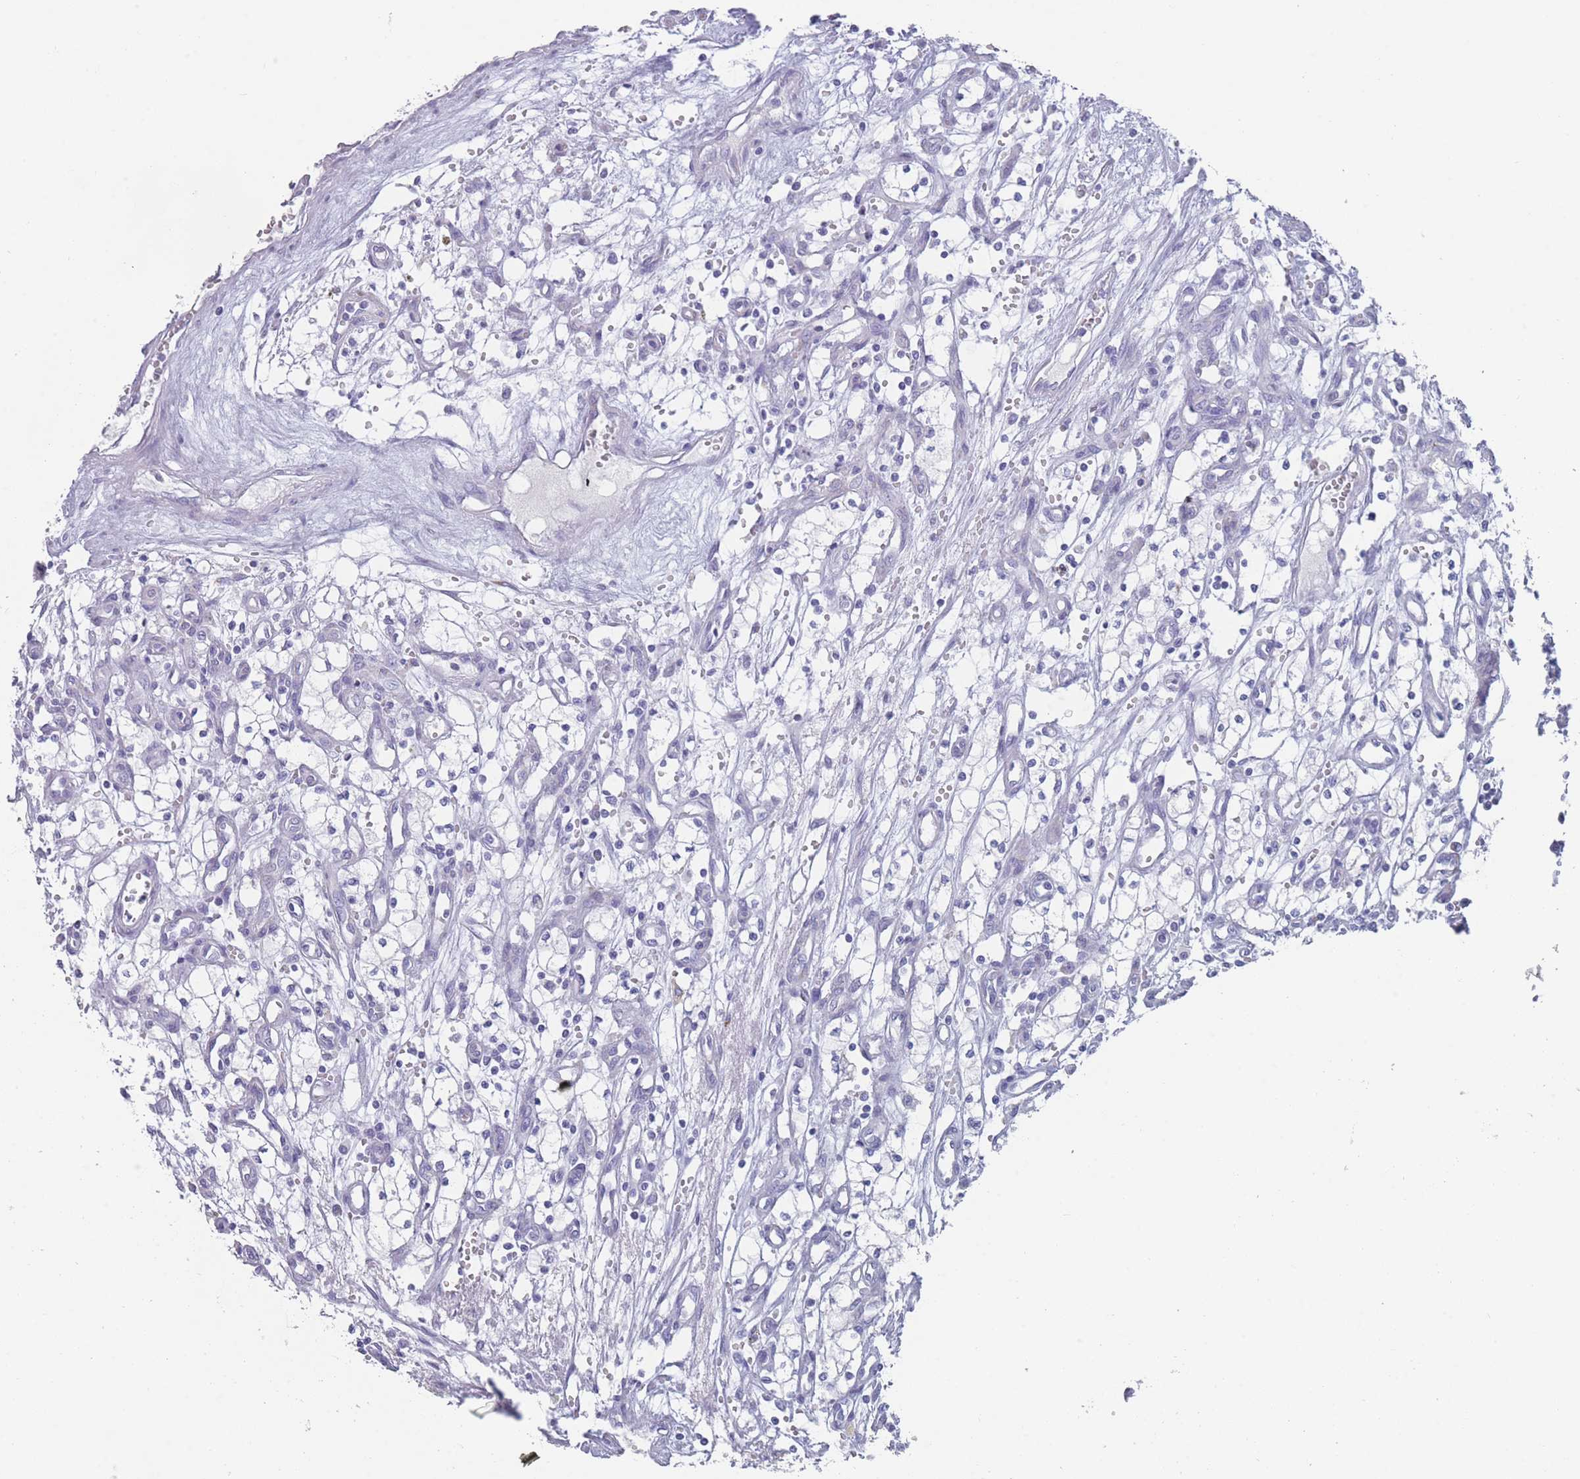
{"staining": {"intensity": "negative", "quantity": "none", "location": "none"}, "tissue": "renal cancer", "cell_type": "Tumor cells", "image_type": "cancer", "snomed": [{"axis": "morphology", "description": "Adenocarcinoma, NOS"}, {"axis": "topography", "description": "Kidney"}], "caption": "Immunohistochemical staining of human renal cancer (adenocarcinoma) demonstrates no significant expression in tumor cells.", "gene": "ST8SIA5", "patient": {"sex": "male", "age": 59}}